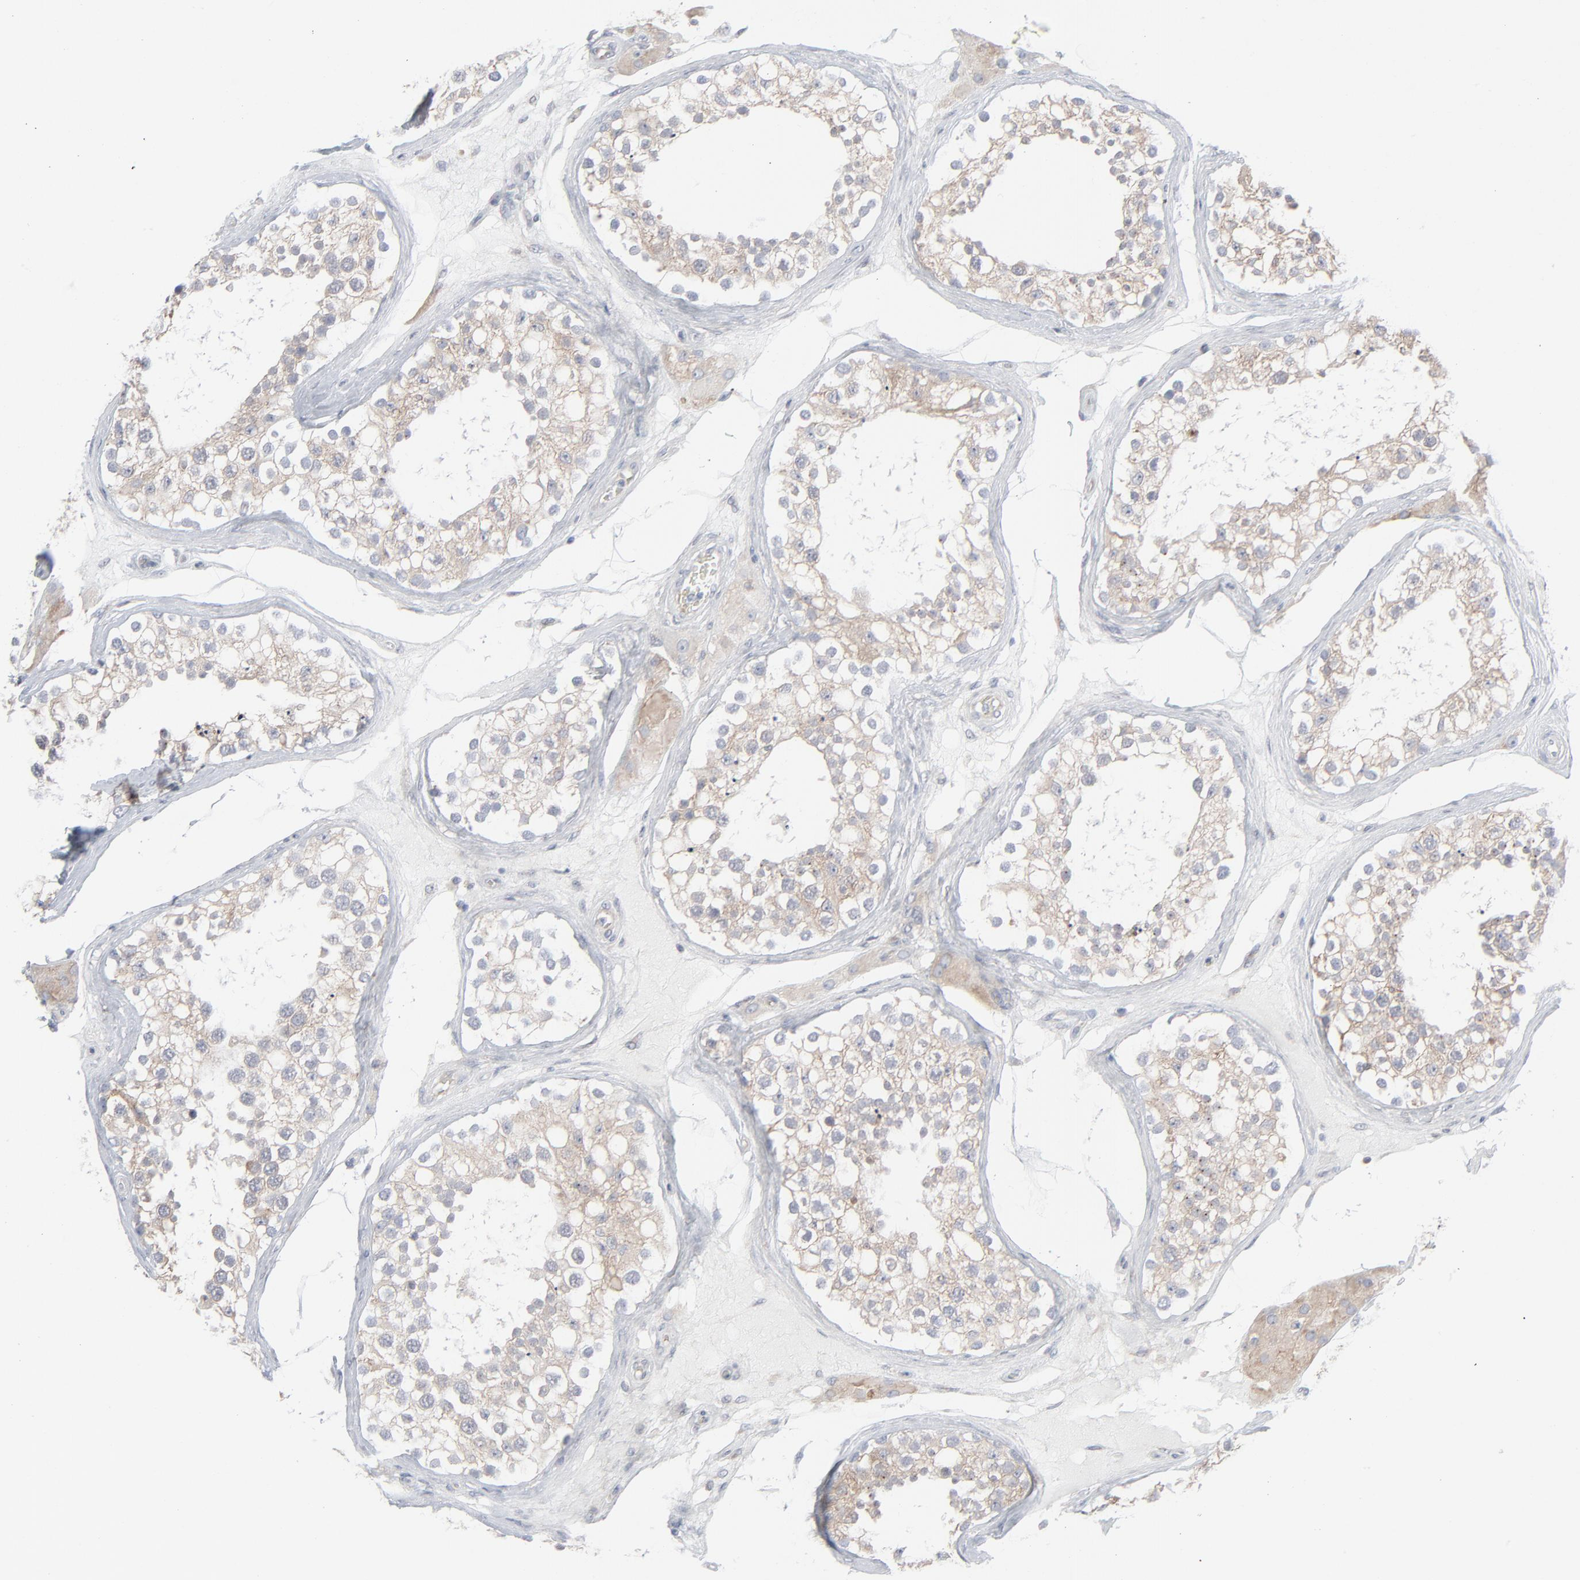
{"staining": {"intensity": "weak", "quantity": ">75%", "location": "cytoplasmic/membranous"}, "tissue": "testis", "cell_type": "Cells in seminiferous ducts", "image_type": "normal", "snomed": [{"axis": "morphology", "description": "Normal tissue, NOS"}, {"axis": "topography", "description": "Testis"}], "caption": "Cells in seminiferous ducts display low levels of weak cytoplasmic/membranous positivity in approximately >75% of cells in benign testis.", "gene": "KDSR", "patient": {"sex": "male", "age": 68}}